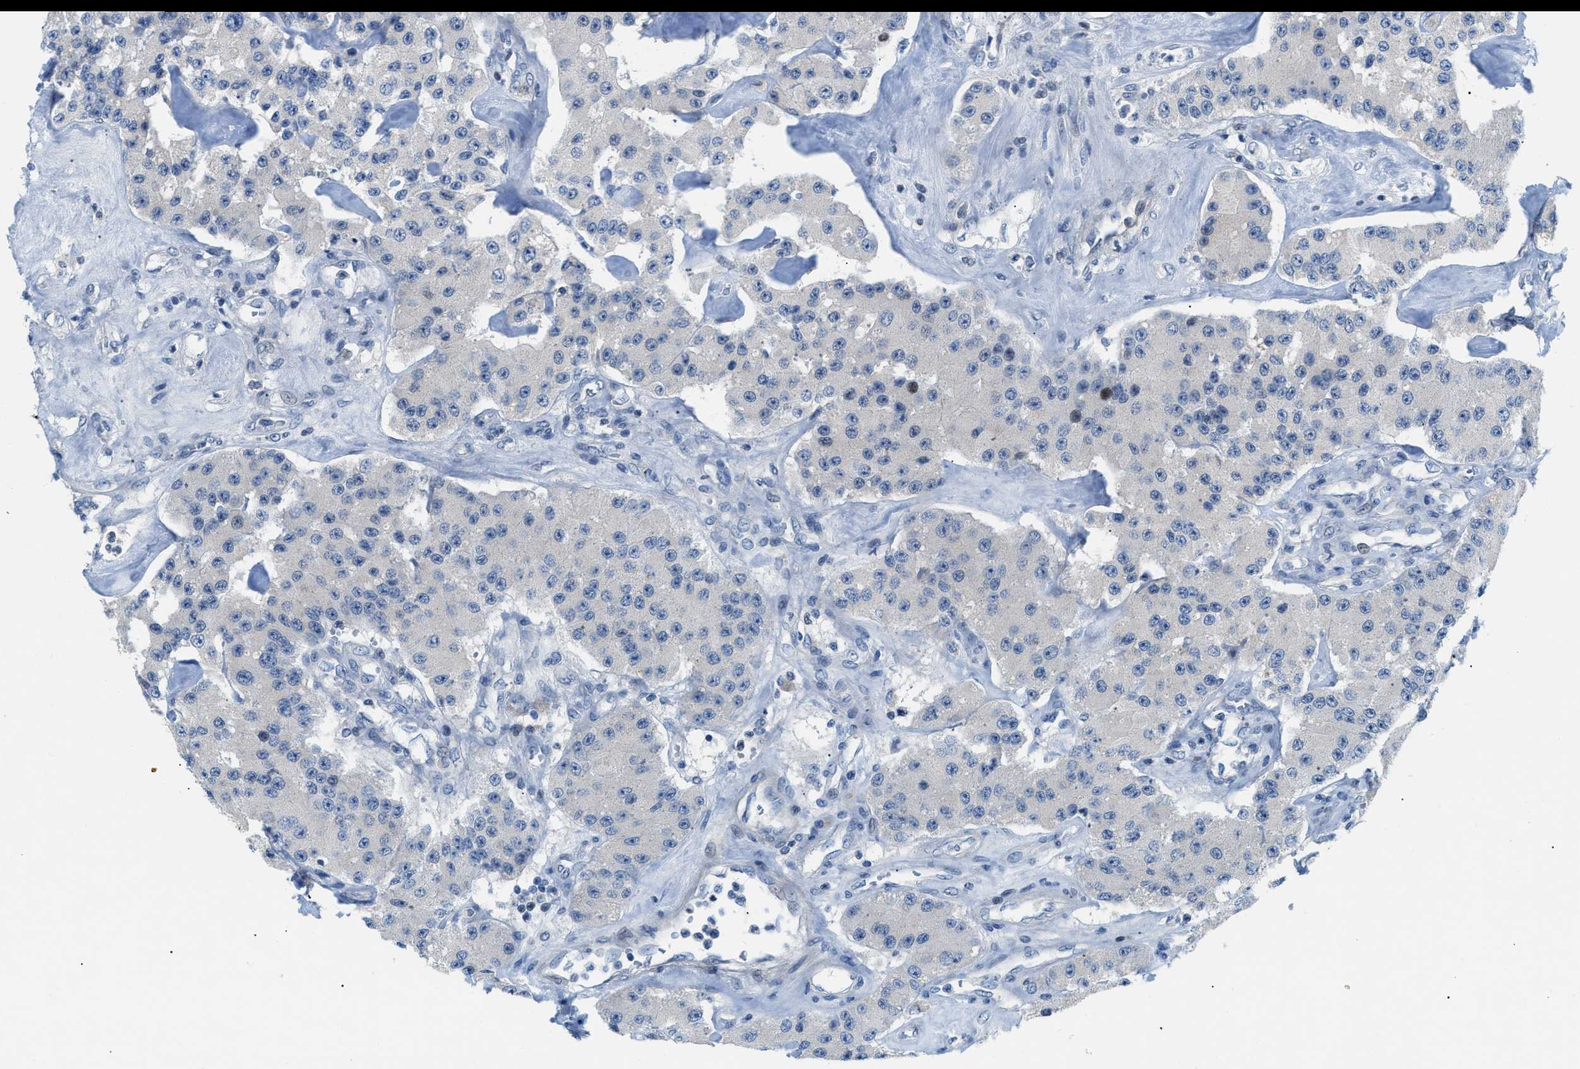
{"staining": {"intensity": "negative", "quantity": "none", "location": "none"}, "tissue": "carcinoid", "cell_type": "Tumor cells", "image_type": "cancer", "snomed": [{"axis": "morphology", "description": "Carcinoid, malignant, NOS"}, {"axis": "topography", "description": "Pancreas"}], "caption": "IHC of human malignant carcinoid reveals no positivity in tumor cells. The staining is performed using DAB (3,3'-diaminobenzidine) brown chromogen with nuclei counter-stained in using hematoxylin.", "gene": "FDCSP", "patient": {"sex": "male", "age": 41}}